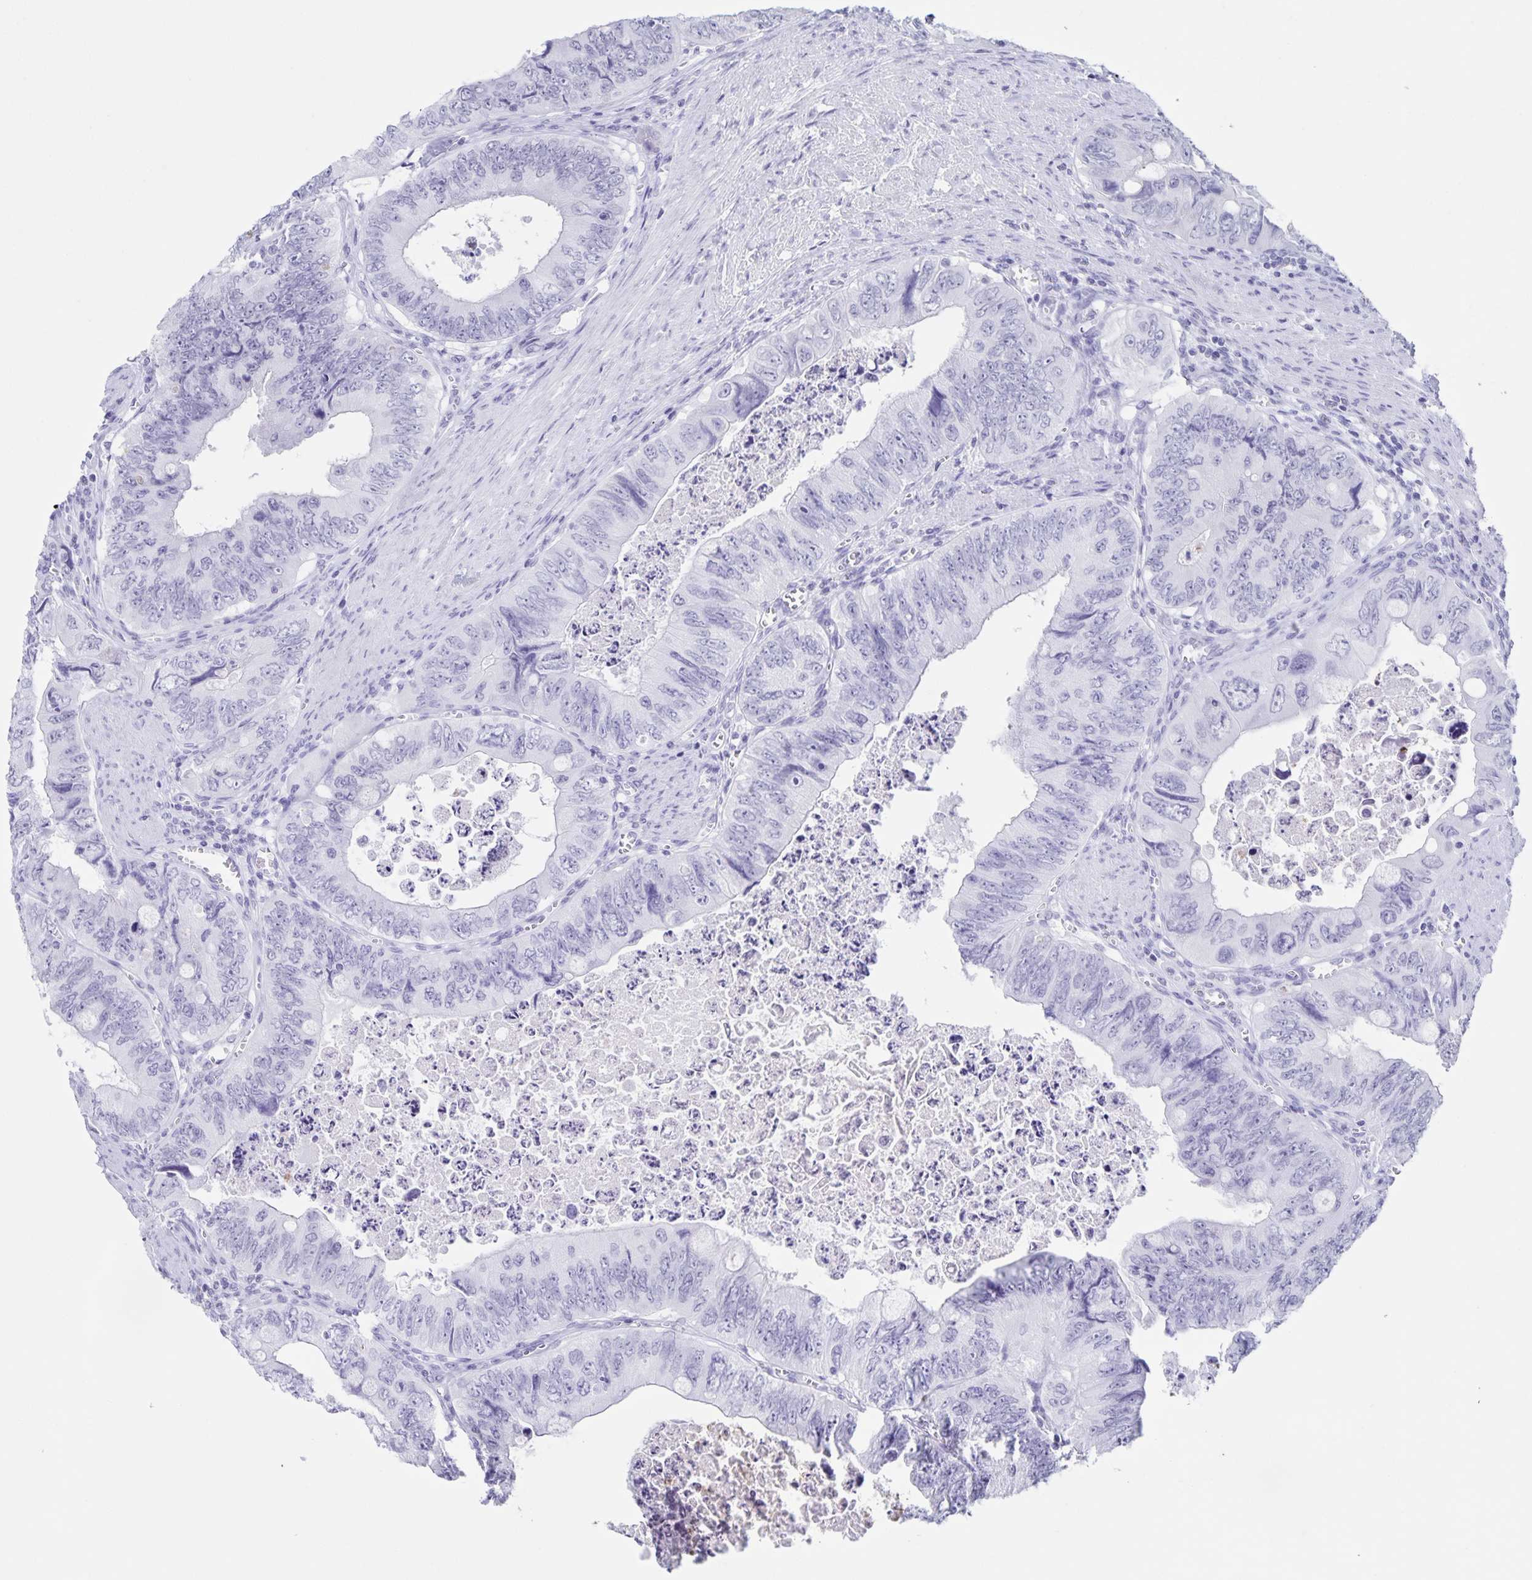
{"staining": {"intensity": "negative", "quantity": "none", "location": "none"}, "tissue": "colorectal cancer", "cell_type": "Tumor cells", "image_type": "cancer", "snomed": [{"axis": "morphology", "description": "Adenocarcinoma, NOS"}, {"axis": "topography", "description": "Colon"}], "caption": "Immunohistochemistry (IHC) histopathology image of neoplastic tissue: human colorectal cancer (adenocarcinoma) stained with DAB reveals no significant protein staining in tumor cells.", "gene": "LCE6A", "patient": {"sex": "female", "age": 84}}